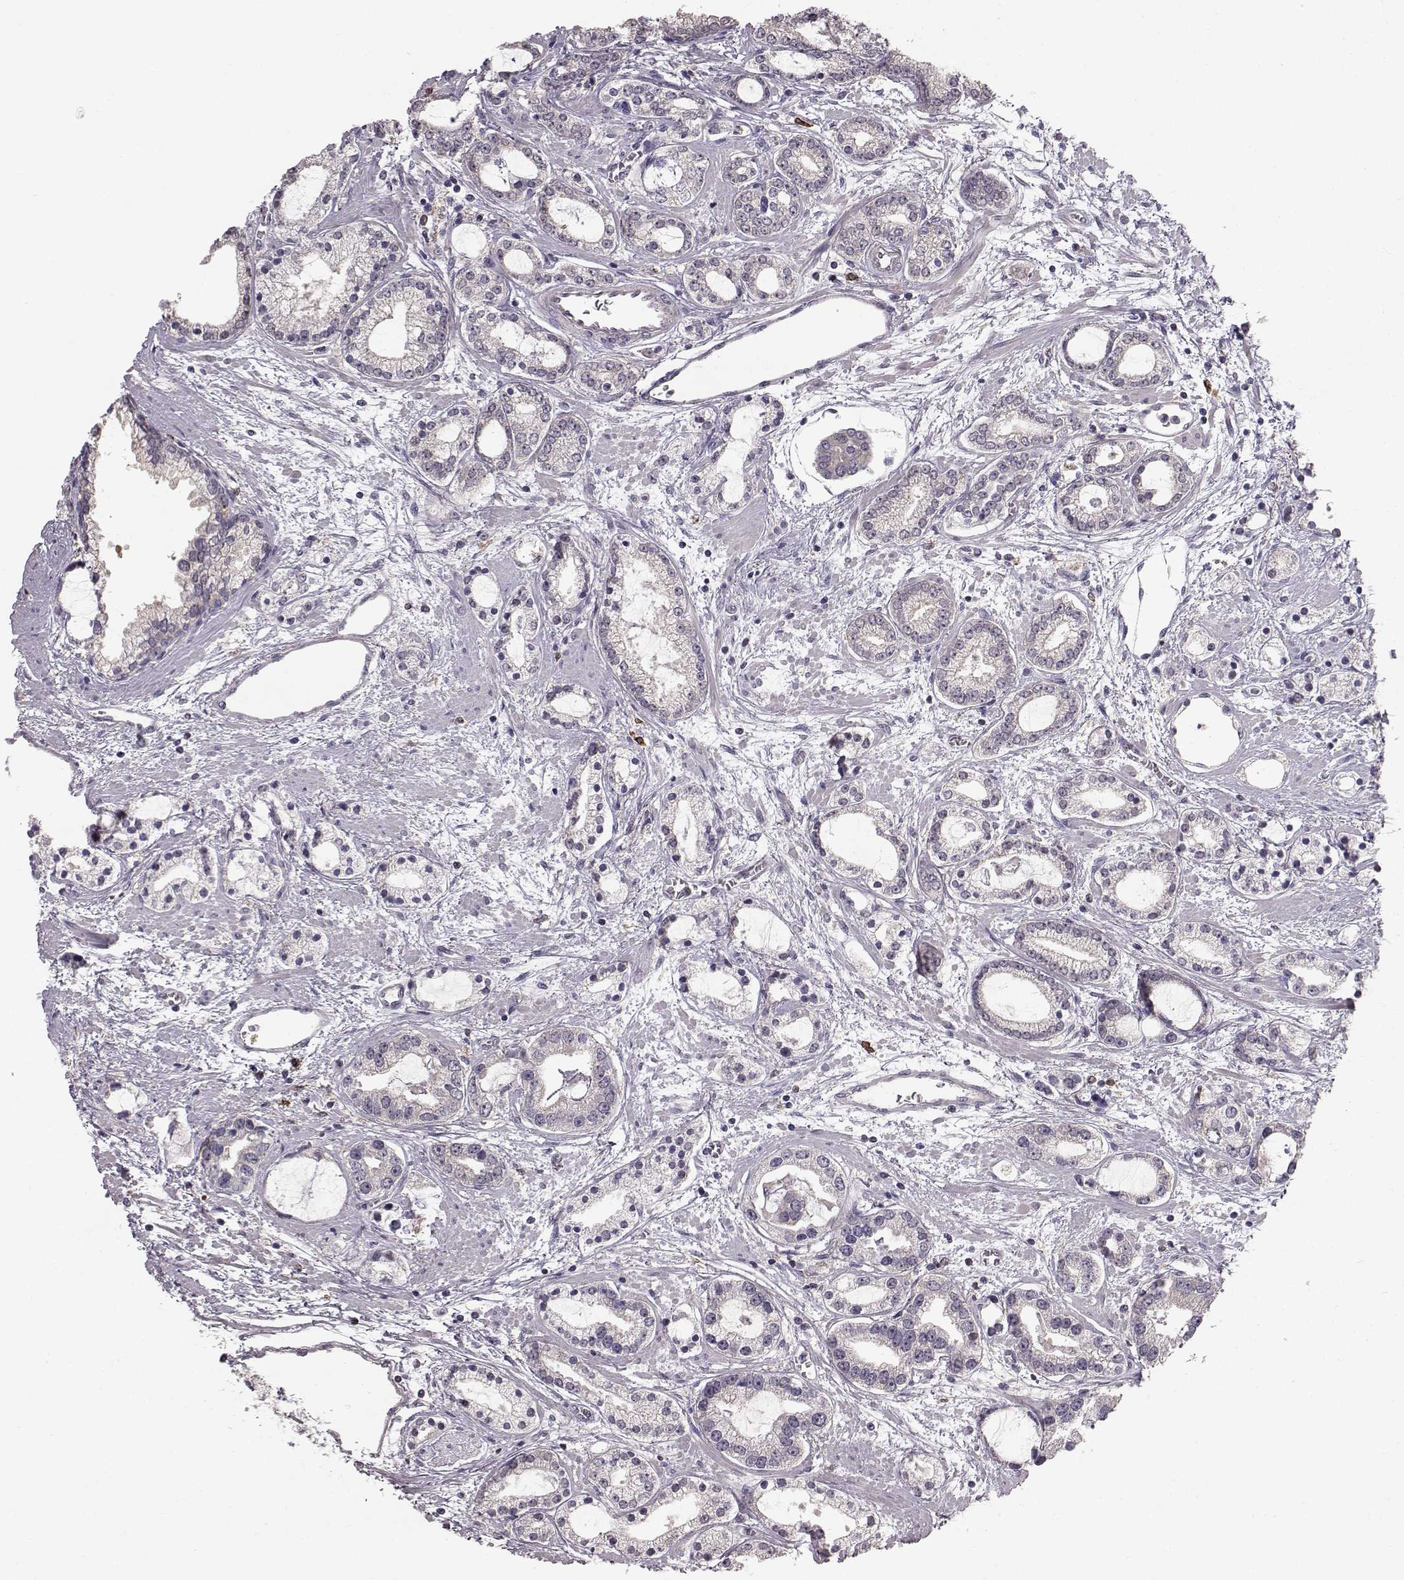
{"staining": {"intensity": "negative", "quantity": "none", "location": "none"}, "tissue": "prostate cancer", "cell_type": "Tumor cells", "image_type": "cancer", "snomed": [{"axis": "morphology", "description": "Adenocarcinoma, Medium grade"}, {"axis": "topography", "description": "Prostate"}], "caption": "Immunohistochemistry of prostate cancer (medium-grade adenocarcinoma) reveals no staining in tumor cells.", "gene": "SPAG17", "patient": {"sex": "male", "age": 57}}